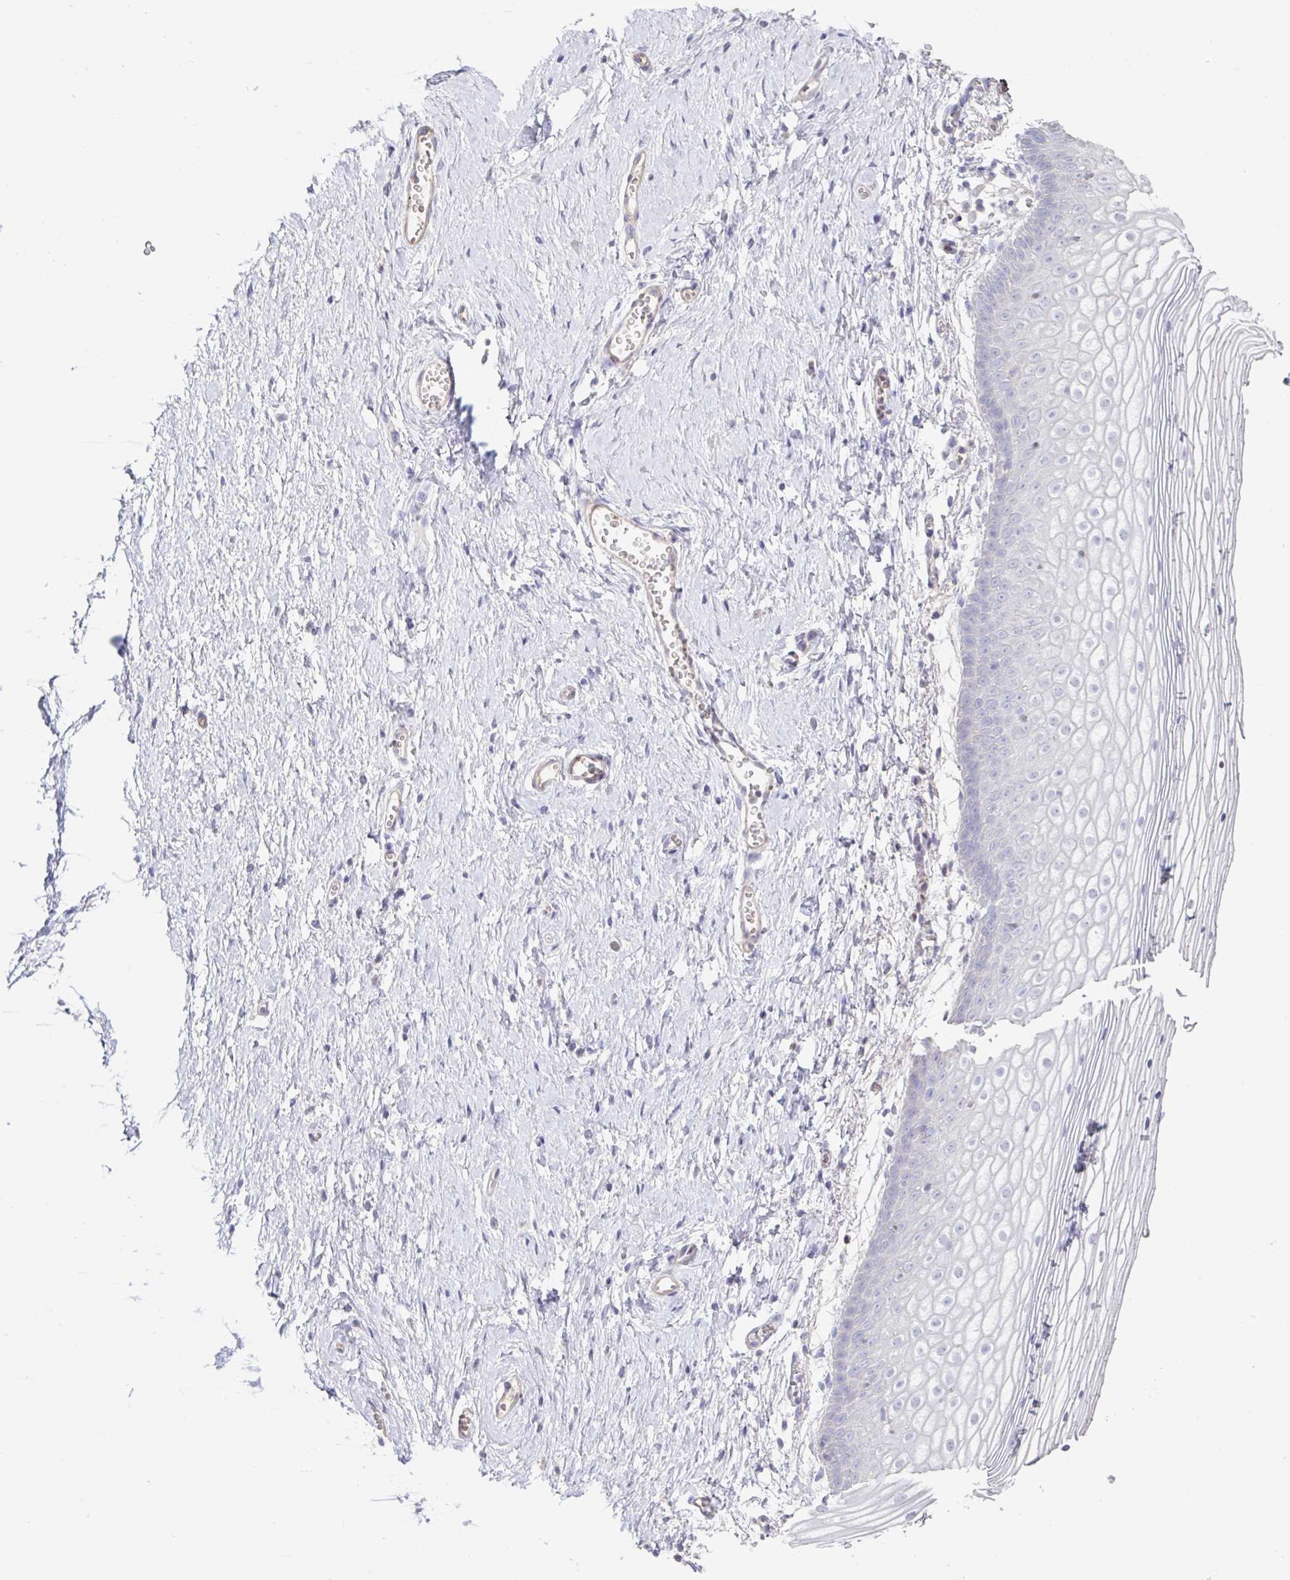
{"staining": {"intensity": "negative", "quantity": "none", "location": "none"}, "tissue": "vagina", "cell_type": "Squamous epithelial cells", "image_type": "normal", "snomed": [{"axis": "morphology", "description": "Normal tissue, NOS"}, {"axis": "topography", "description": "Vagina"}], "caption": "DAB immunohistochemical staining of normal vagina demonstrates no significant staining in squamous epithelial cells. The staining was performed using DAB (3,3'-diaminobenzidine) to visualize the protein expression in brown, while the nuclei were stained in blue with hematoxylin (Magnification: 20x).", "gene": "PYGM", "patient": {"sex": "female", "age": 56}}